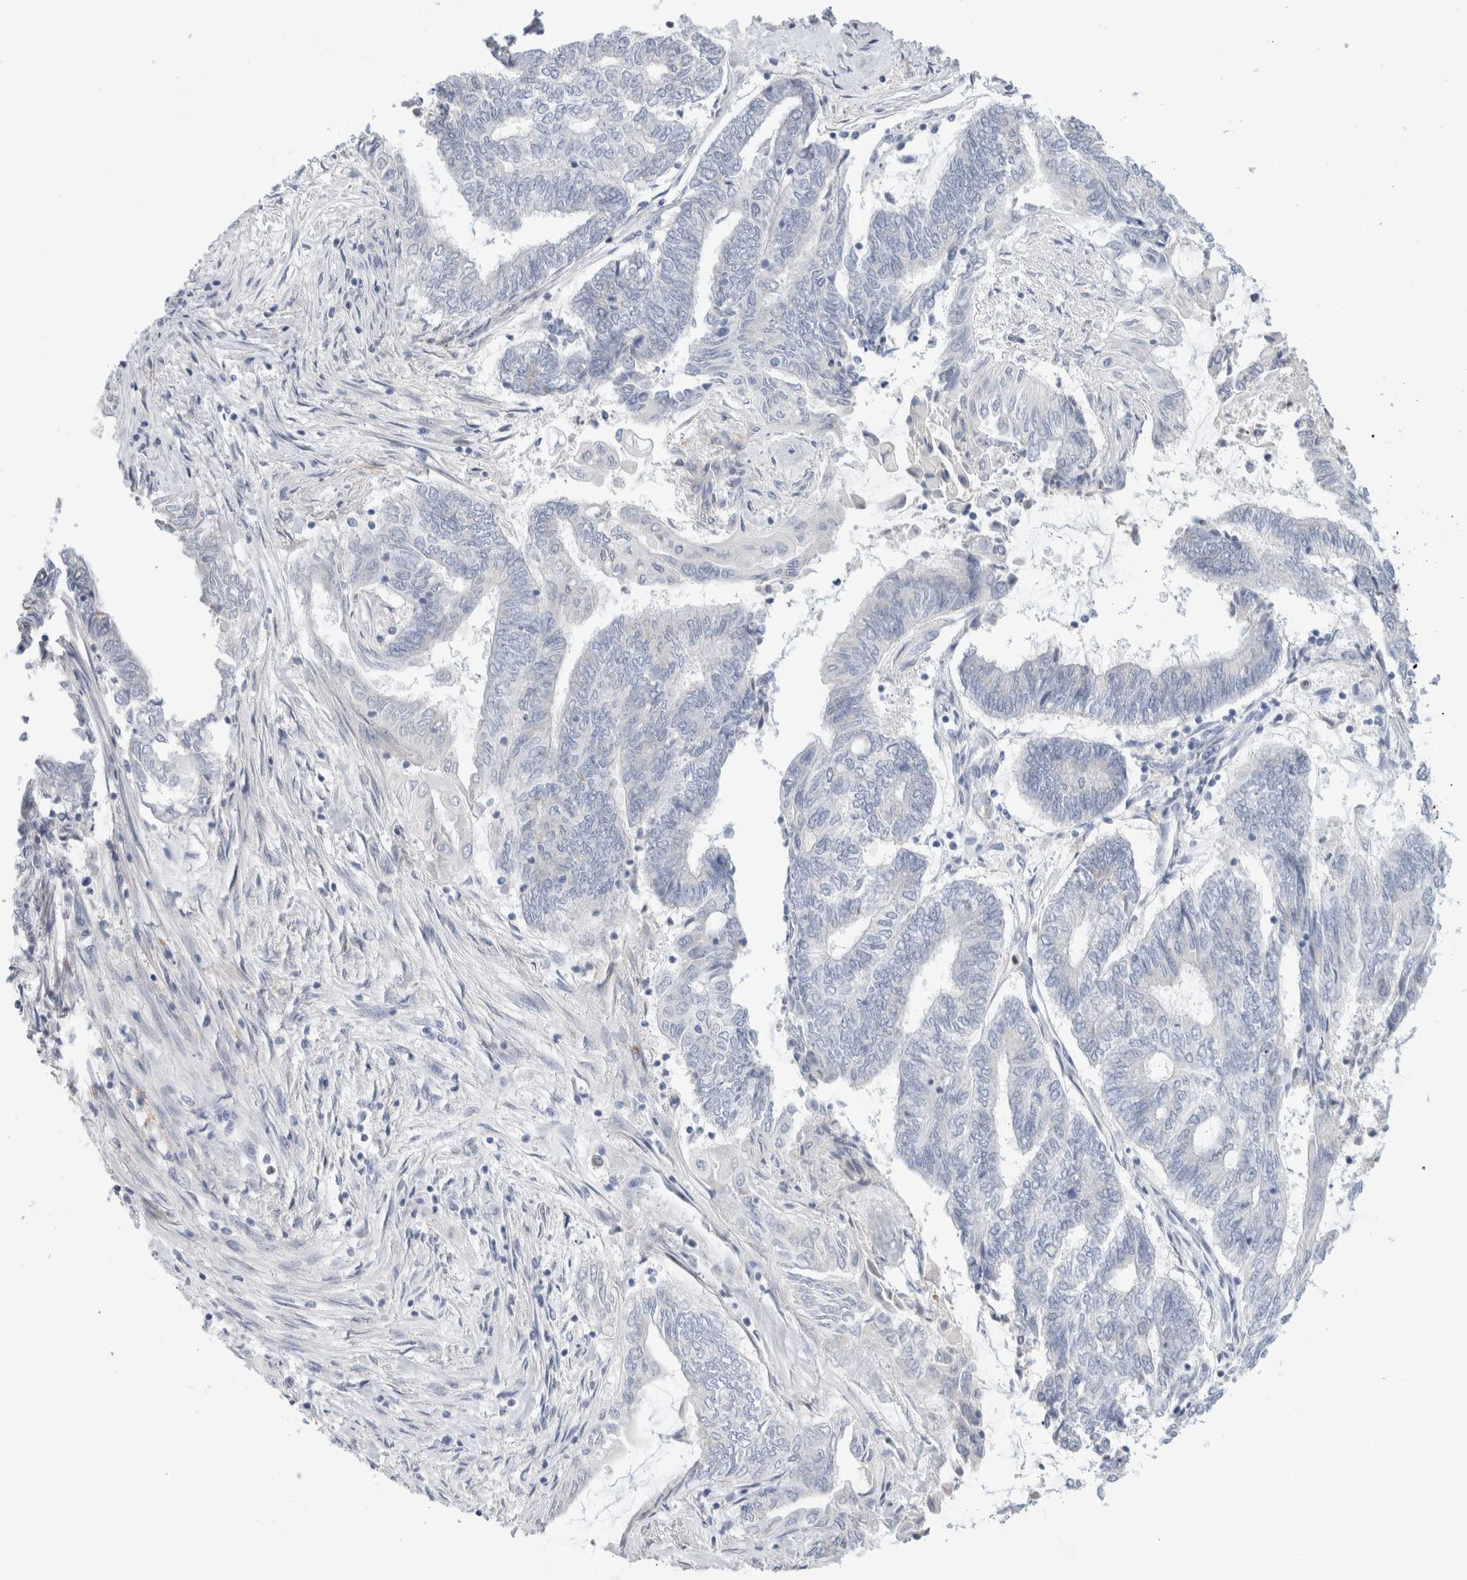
{"staining": {"intensity": "negative", "quantity": "none", "location": "none"}, "tissue": "endometrial cancer", "cell_type": "Tumor cells", "image_type": "cancer", "snomed": [{"axis": "morphology", "description": "Adenocarcinoma, NOS"}, {"axis": "topography", "description": "Uterus"}, {"axis": "topography", "description": "Endometrium"}], "caption": "IHC histopathology image of neoplastic tissue: human endometrial adenocarcinoma stained with DAB shows no significant protein staining in tumor cells.", "gene": "ADAM30", "patient": {"sex": "female", "age": 70}}